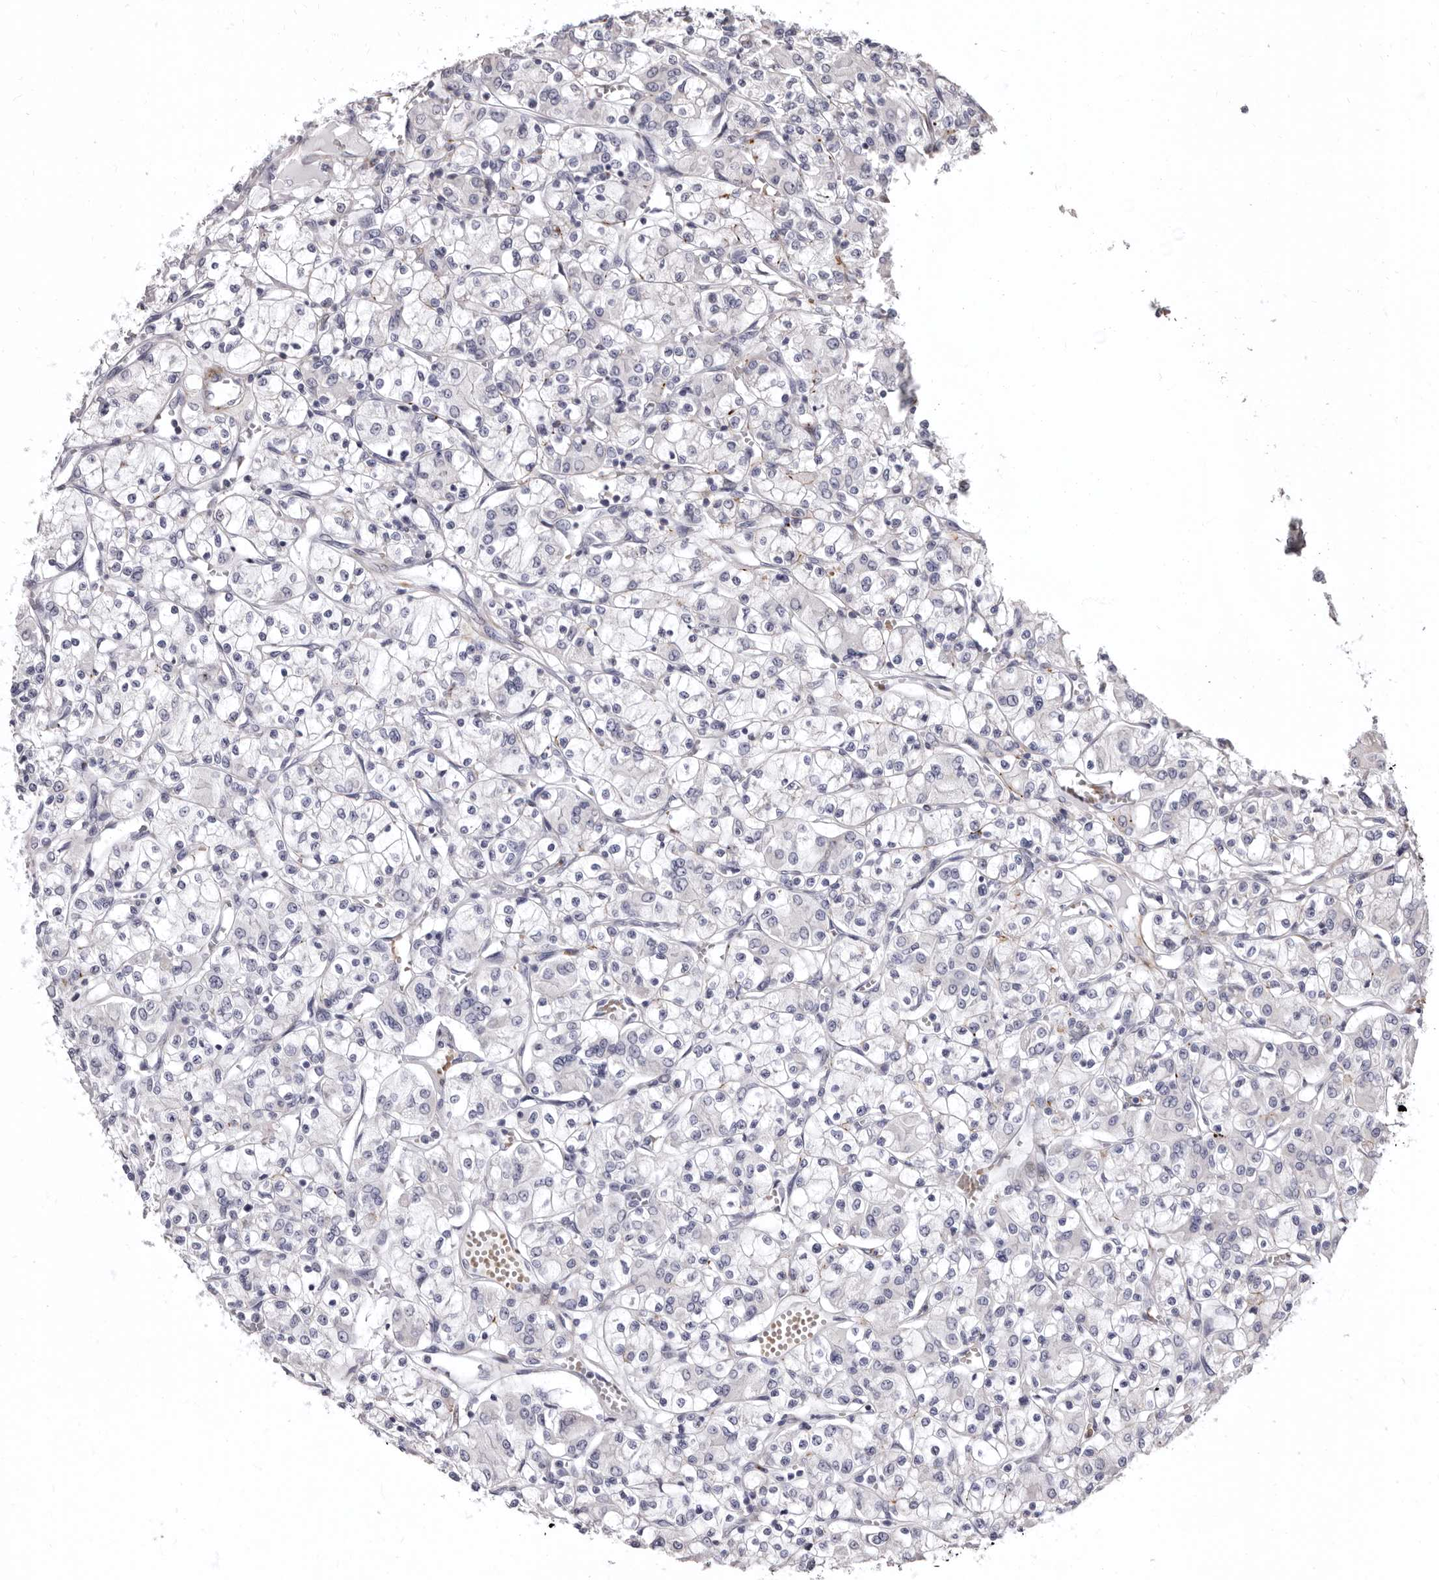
{"staining": {"intensity": "negative", "quantity": "none", "location": "none"}, "tissue": "renal cancer", "cell_type": "Tumor cells", "image_type": "cancer", "snomed": [{"axis": "morphology", "description": "Adenocarcinoma, NOS"}, {"axis": "topography", "description": "Kidney"}], "caption": "High magnification brightfield microscopy of renal adenocarcinoma stained with DAB (3,3'-diaminobenzidine) (brown) and counterstained with hematoxylin (blue): tumor cells show no significant staining.", "gene": "AIDA", "patient": {"sex": "female", "age": 59}}